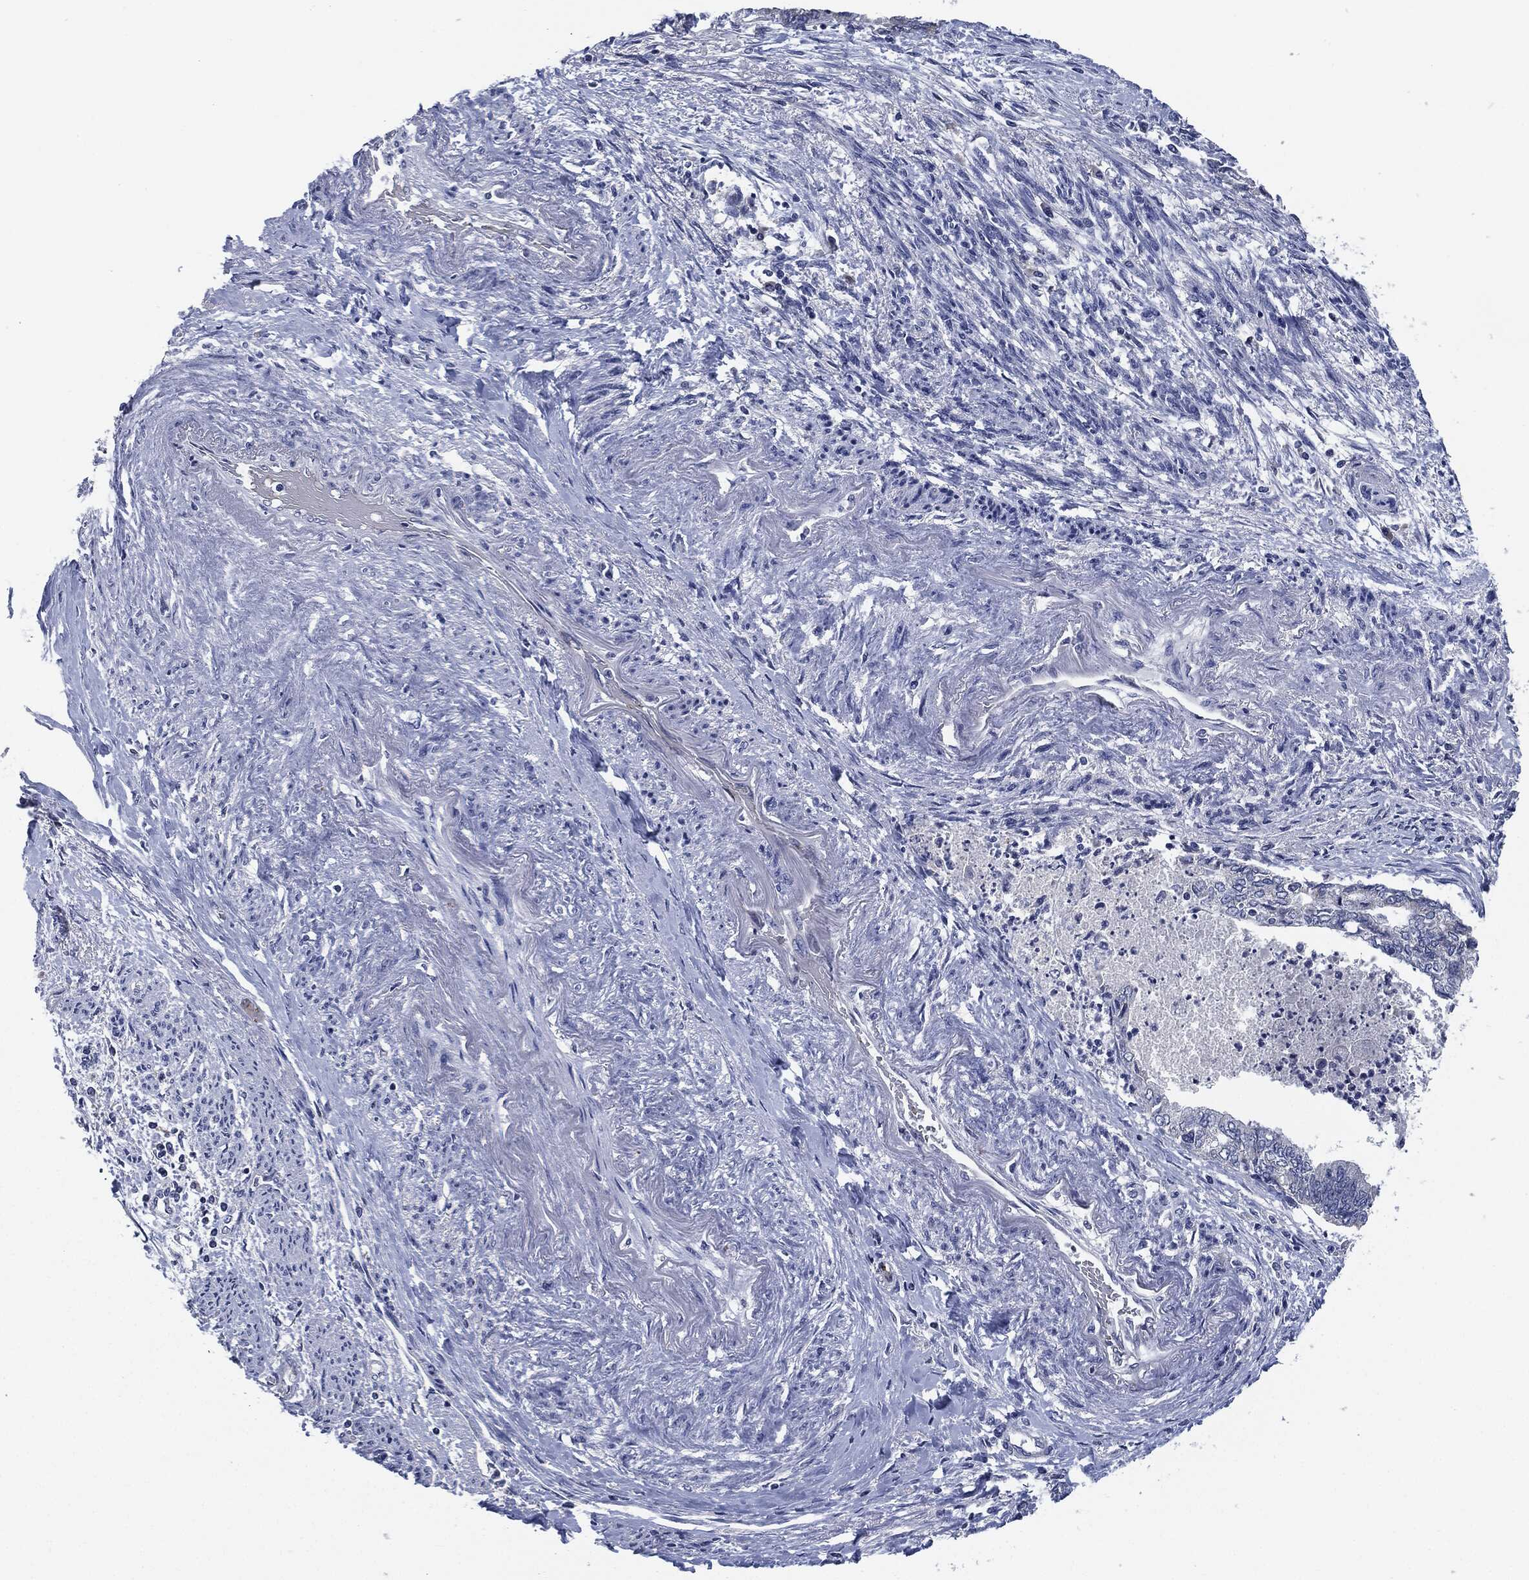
{"staining": {"intensity": "negative", "quantity": "none", "location": "none"}, "tissue": "endometrial cancer", "cell_type": "Tumor cells", "image_type": "cancer", "snomed": [{"axis": "morphology", "description": "Adenocarcinoma, NOS"}, {"axis": "topography", "description": "Endometrium"}], "caption": "Immunohistochemistry of human endometrial adenocarcinoma displays no positivity in tumor cells. Nuclei are stained in blue.", "gene": "SIGLEC9", "patient": {"sex": "female", "age": 65}}